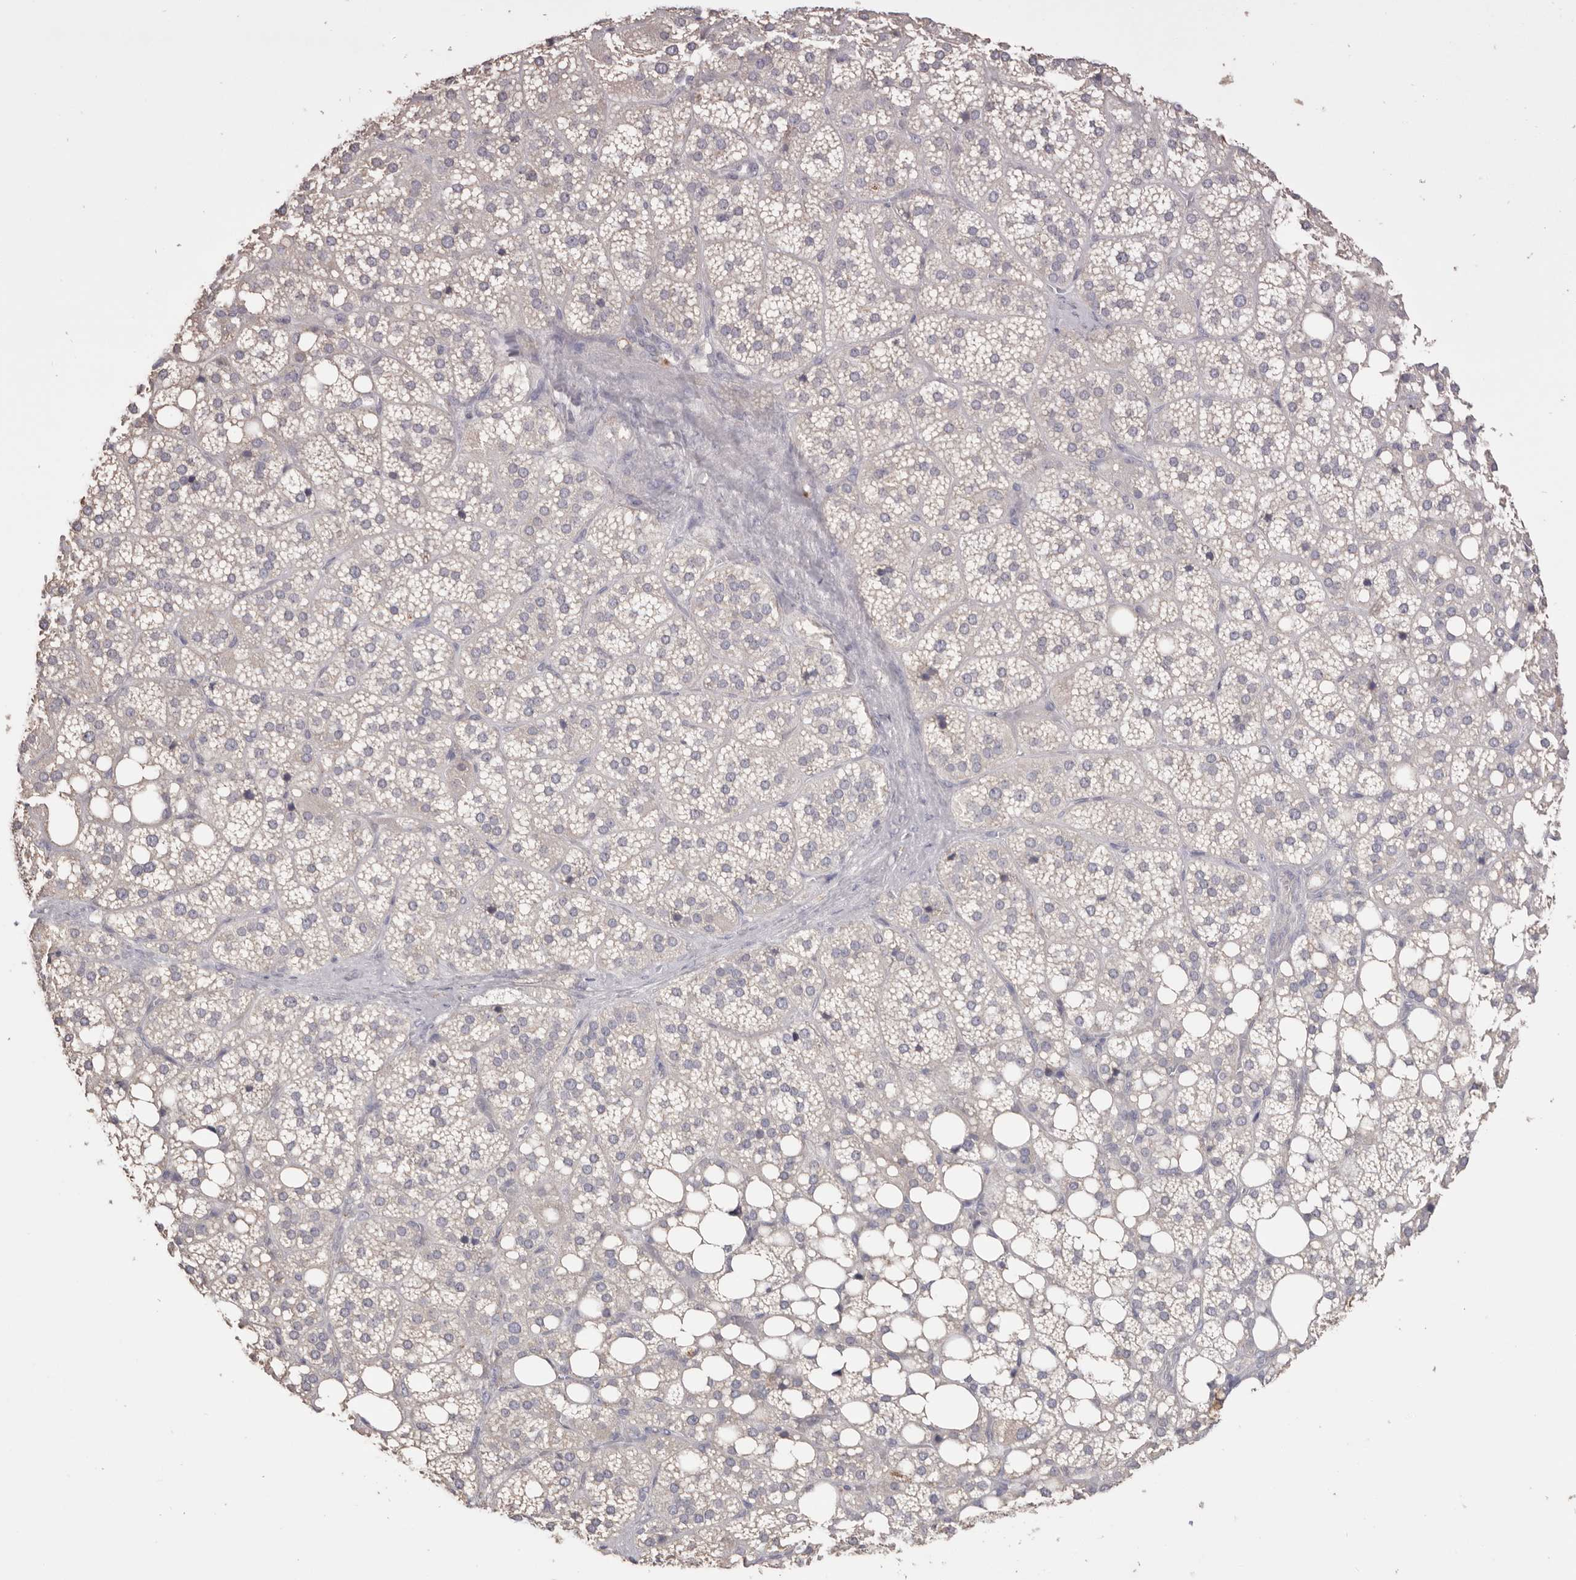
{"staining": {"intensity": "weak", "quantity": "<25%", "location": "cytoplasmic/membranous"}, "tissue": "adrenal gland", "cell_type": "Glandular cells", "image_type": "normal", "snomed": [{"axis": "morphology", "description": "Normal tissue, NOS"}, {"axis": "topography", "description": "Adrenal gland"}], "caption": "High power microscopy micrograph of an IHC photomicrograph of unremarkable adrenal gland, revealing no significant positivity in glandular cells.", "gene": "HCAR2", "patient": {"sex": "female", "age": 59}}